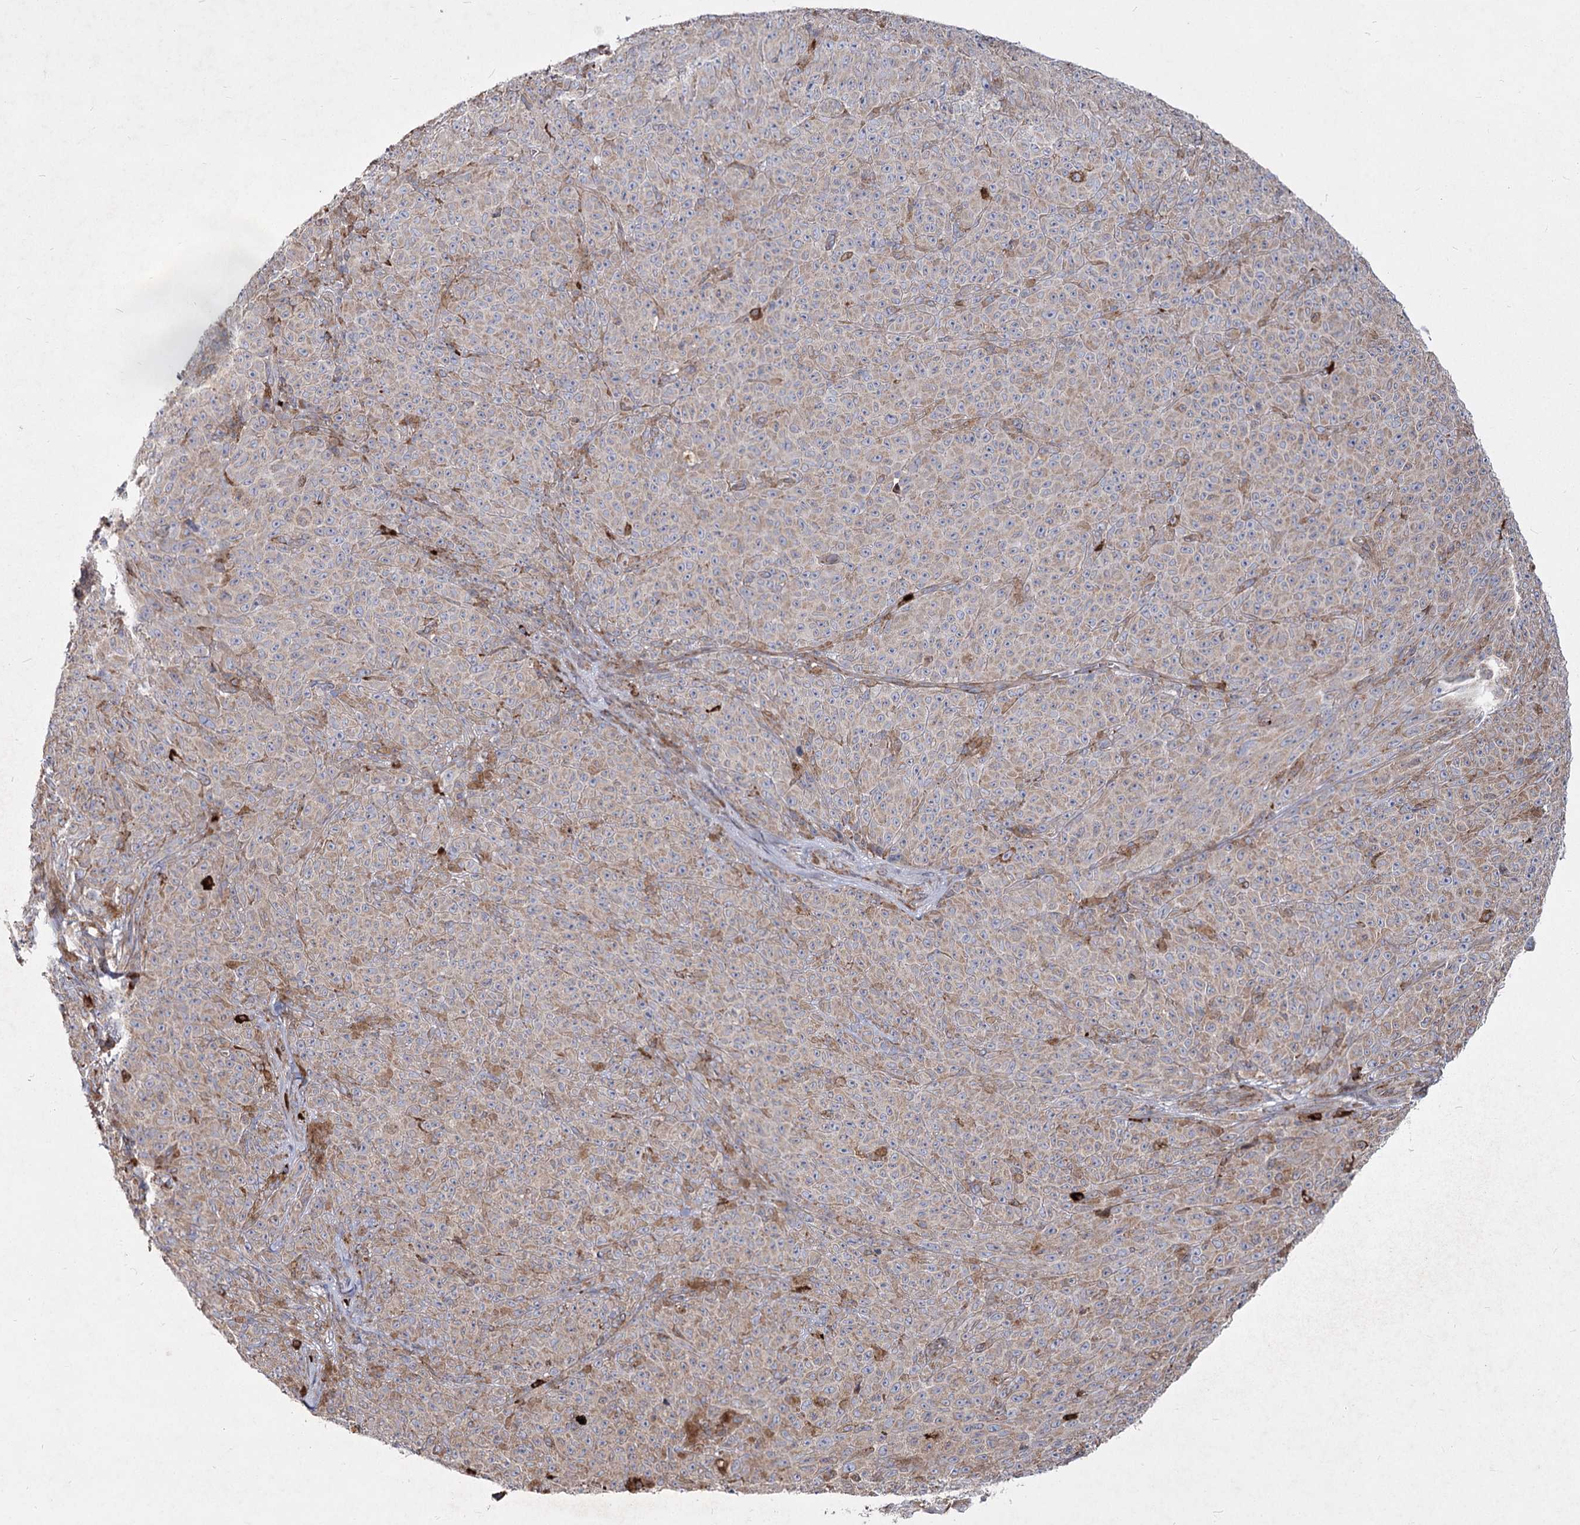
{"staining": {"intensity": "weak", "quantity": ">75%", "location": "cytoplasmic/membranous"}, "tissue": "melanoma", "cell_type": "Tumor cells", "image_type": "cancer", "snomed": [{"axis": "morphology", "description": "Malignant melanoma, NOS"}, {"axis": "topography", "description": "Skin"}], "caption": "Protein staining of malignant melanoma tissue displays weak cytoplasmic/membranous positivity in approximately >75% of tumor cells.", "gene": "NHLRC2", "patient": {"sex": "female", "age": 82}}